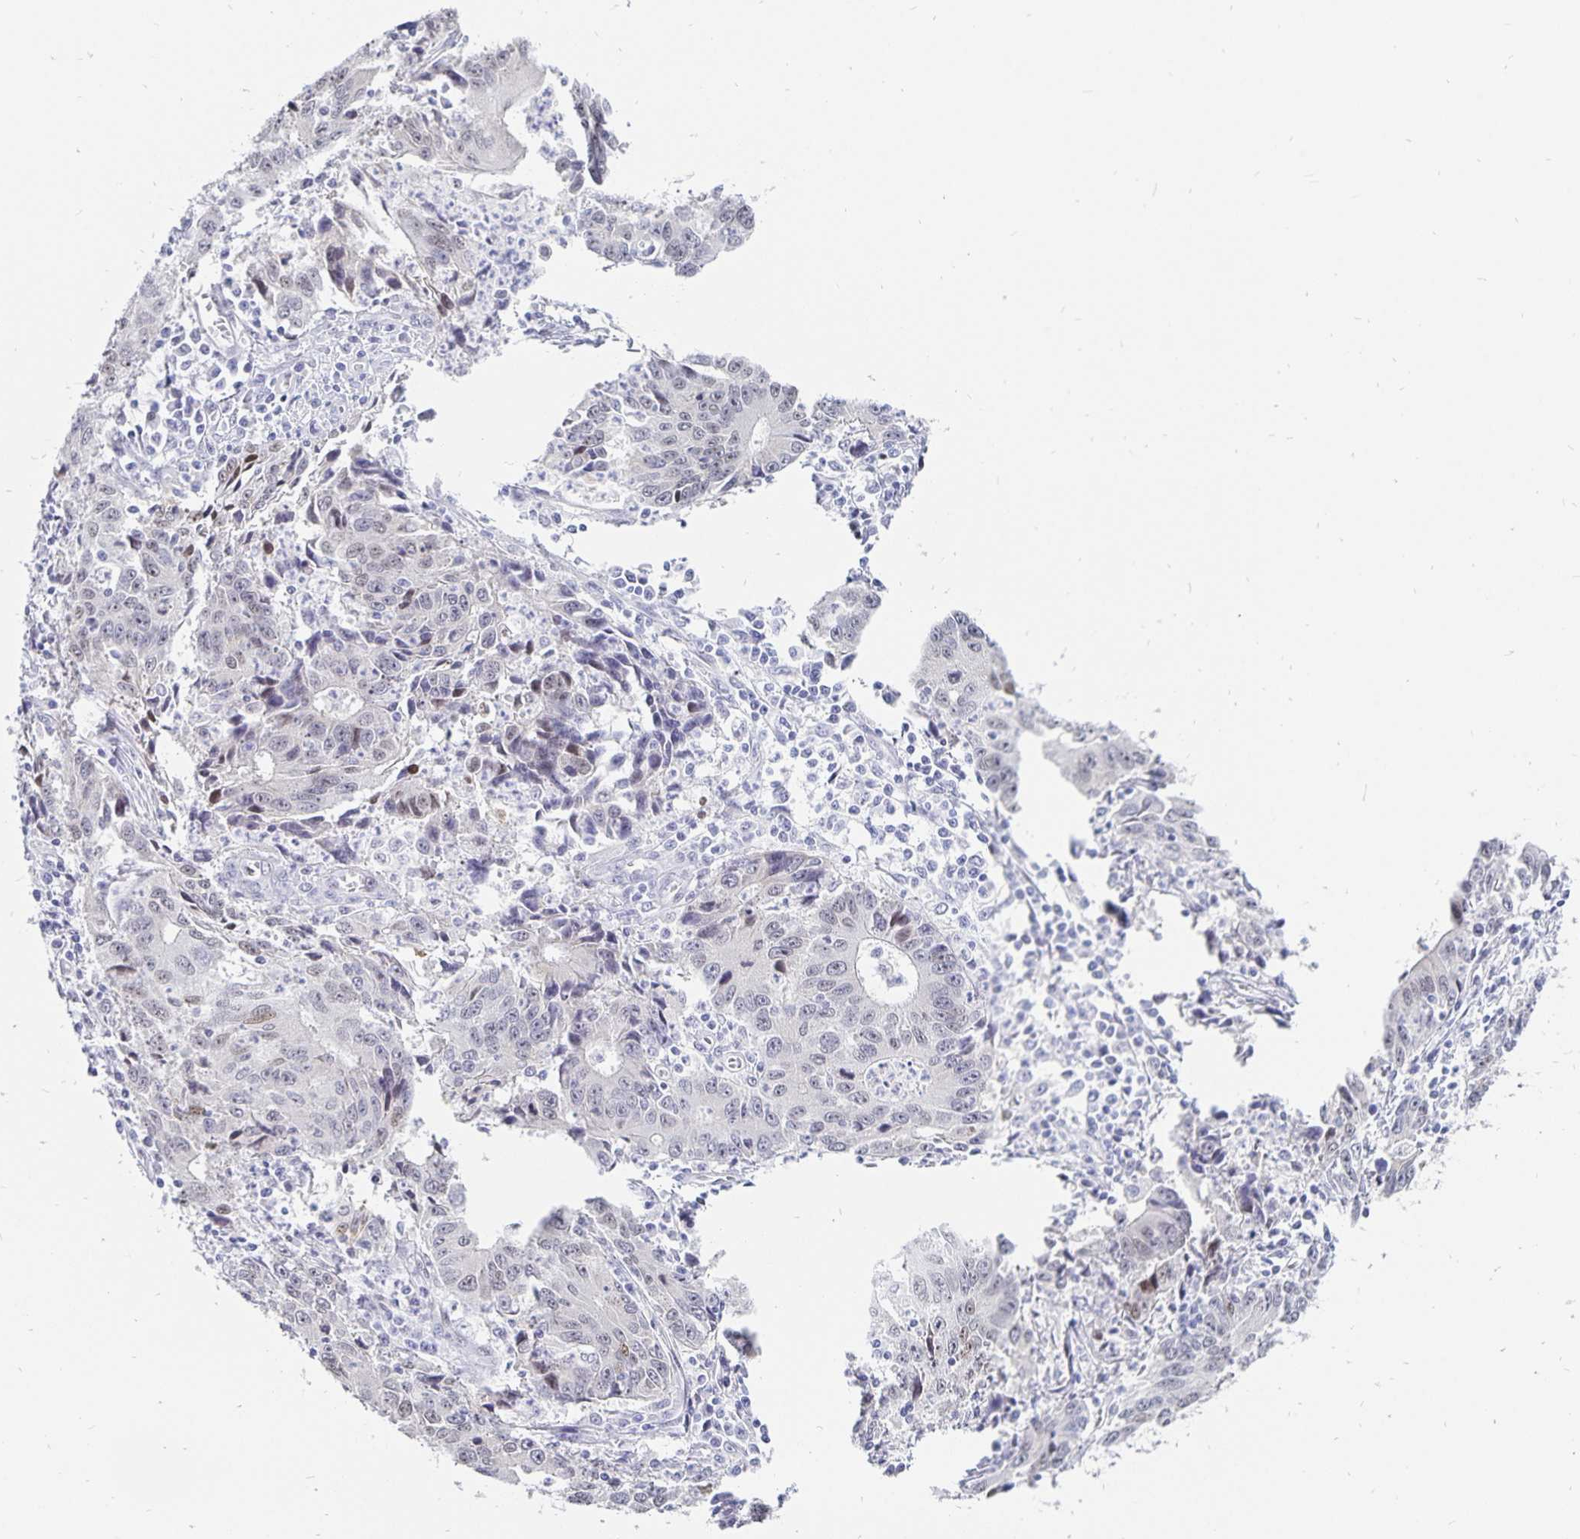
{"staining": {"intensity": "moderate", "quantity": "<25%", "location": "nuclear"}, "tissue": "liver cancer", "cell_type": "Tumor cells", "image_type": "cancer", "snomed": [{"axis": "morphology", "description": "Cholangiocarcinoma"}, {"axis": "topography", "description": "Liver"}], "caption": "This histopathology image exhibits immunohistochemistry staining of cholangiocarcinoma (liver), with low moderate nuclear staining in about <25% of tumor cells.", "gene": "HMGB3", "patient": {"sex": "male", "age": 65}}